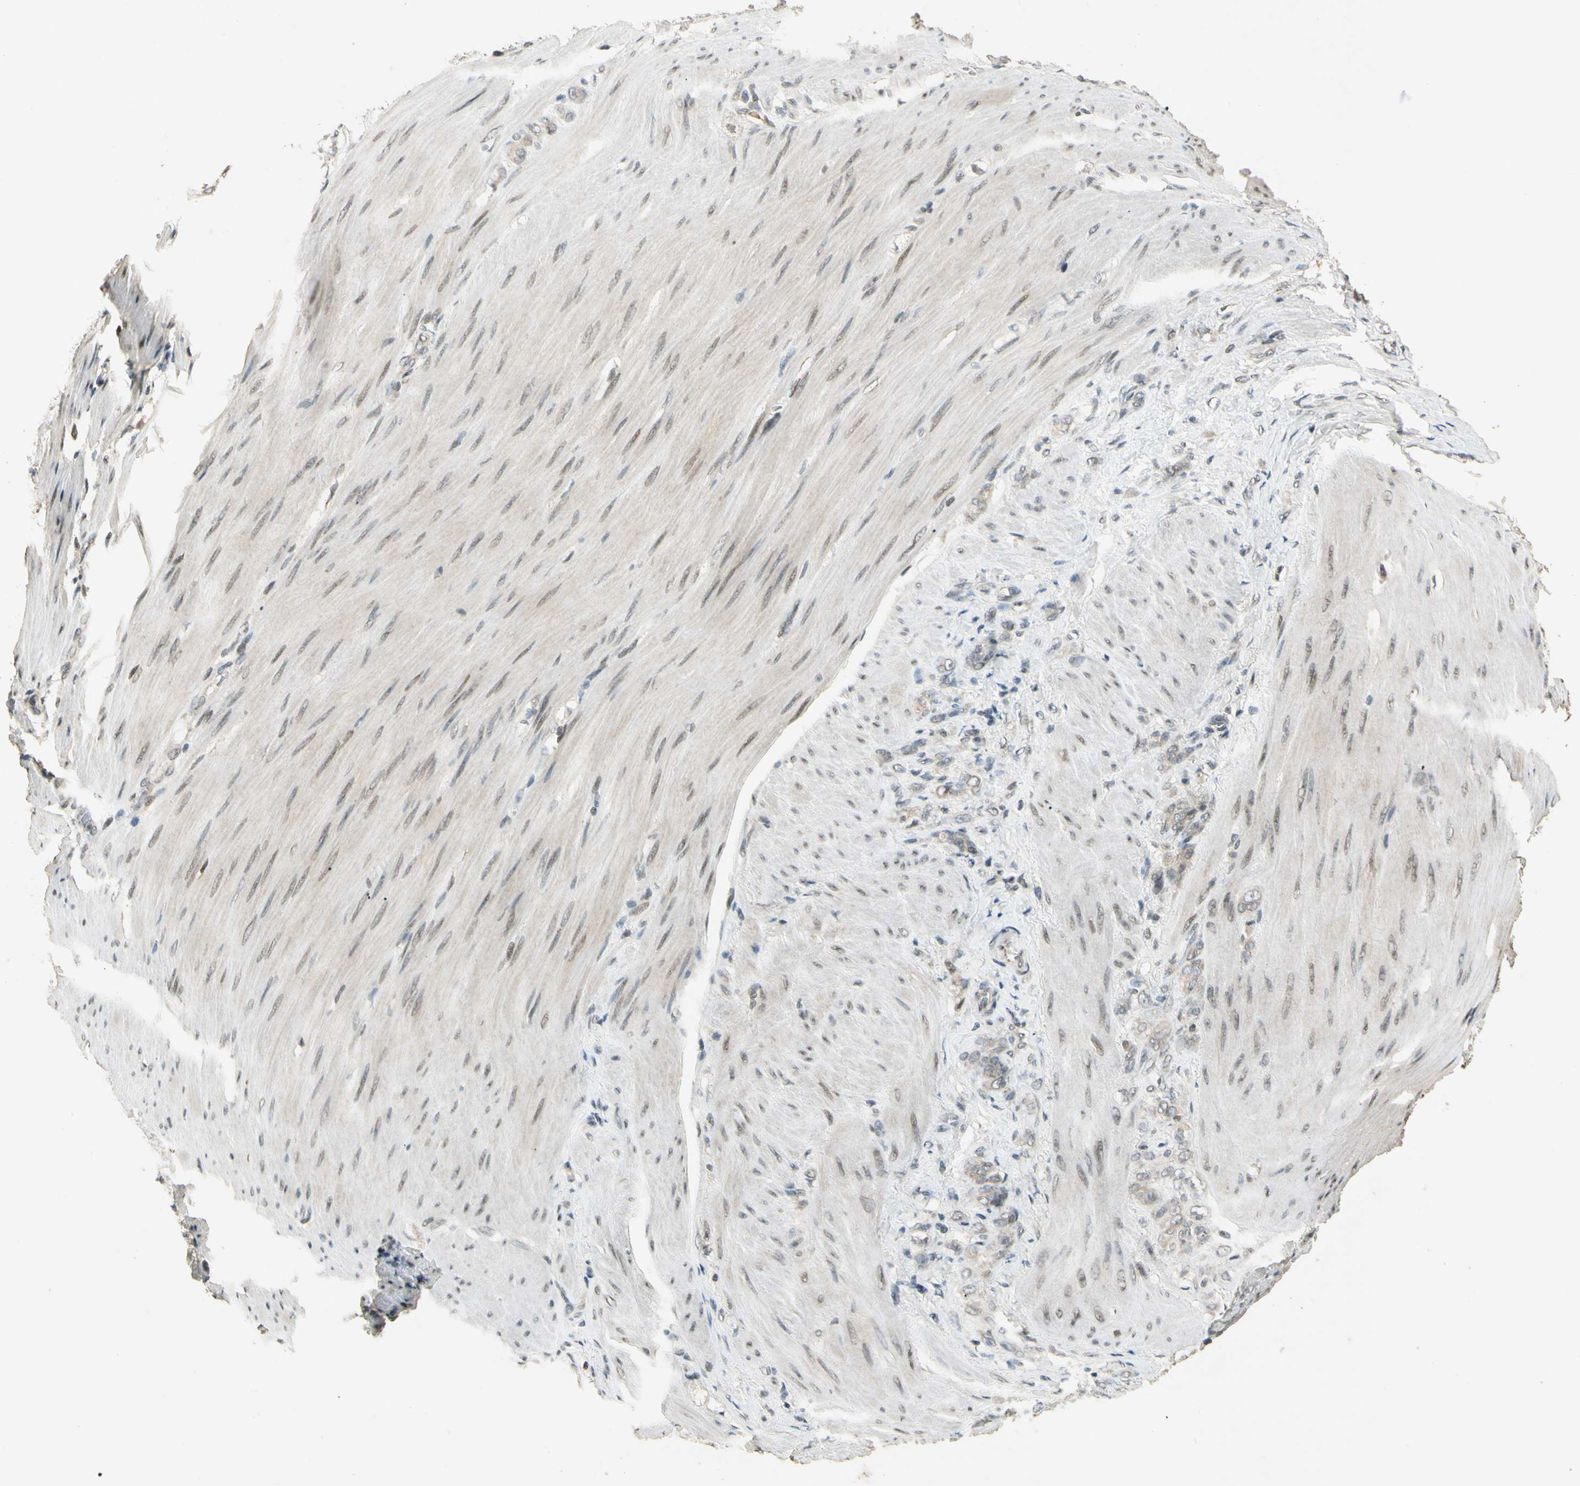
{"staining": {"intensity": "weak", "quantity": ">75%", "location": "cytoplasmic/membranous"}, "tissue": "stomach cancer", "cell_type": "Tumor cells", "image_type": "cancer", "snomed": [{"axis": "morphology", "description": "Adenocarcinoma, NOS"}, {"axis": "topography", "description": "Stomach"}], "caption": "This is a histology image of immunohistochemistry staining of stomach adenocarcinoma, which shows weak positivity in the cytoplasmic/membranous of tumor cells.", "gene": "ZBTB4", "patient": {"sex": "male", "age": 82}}